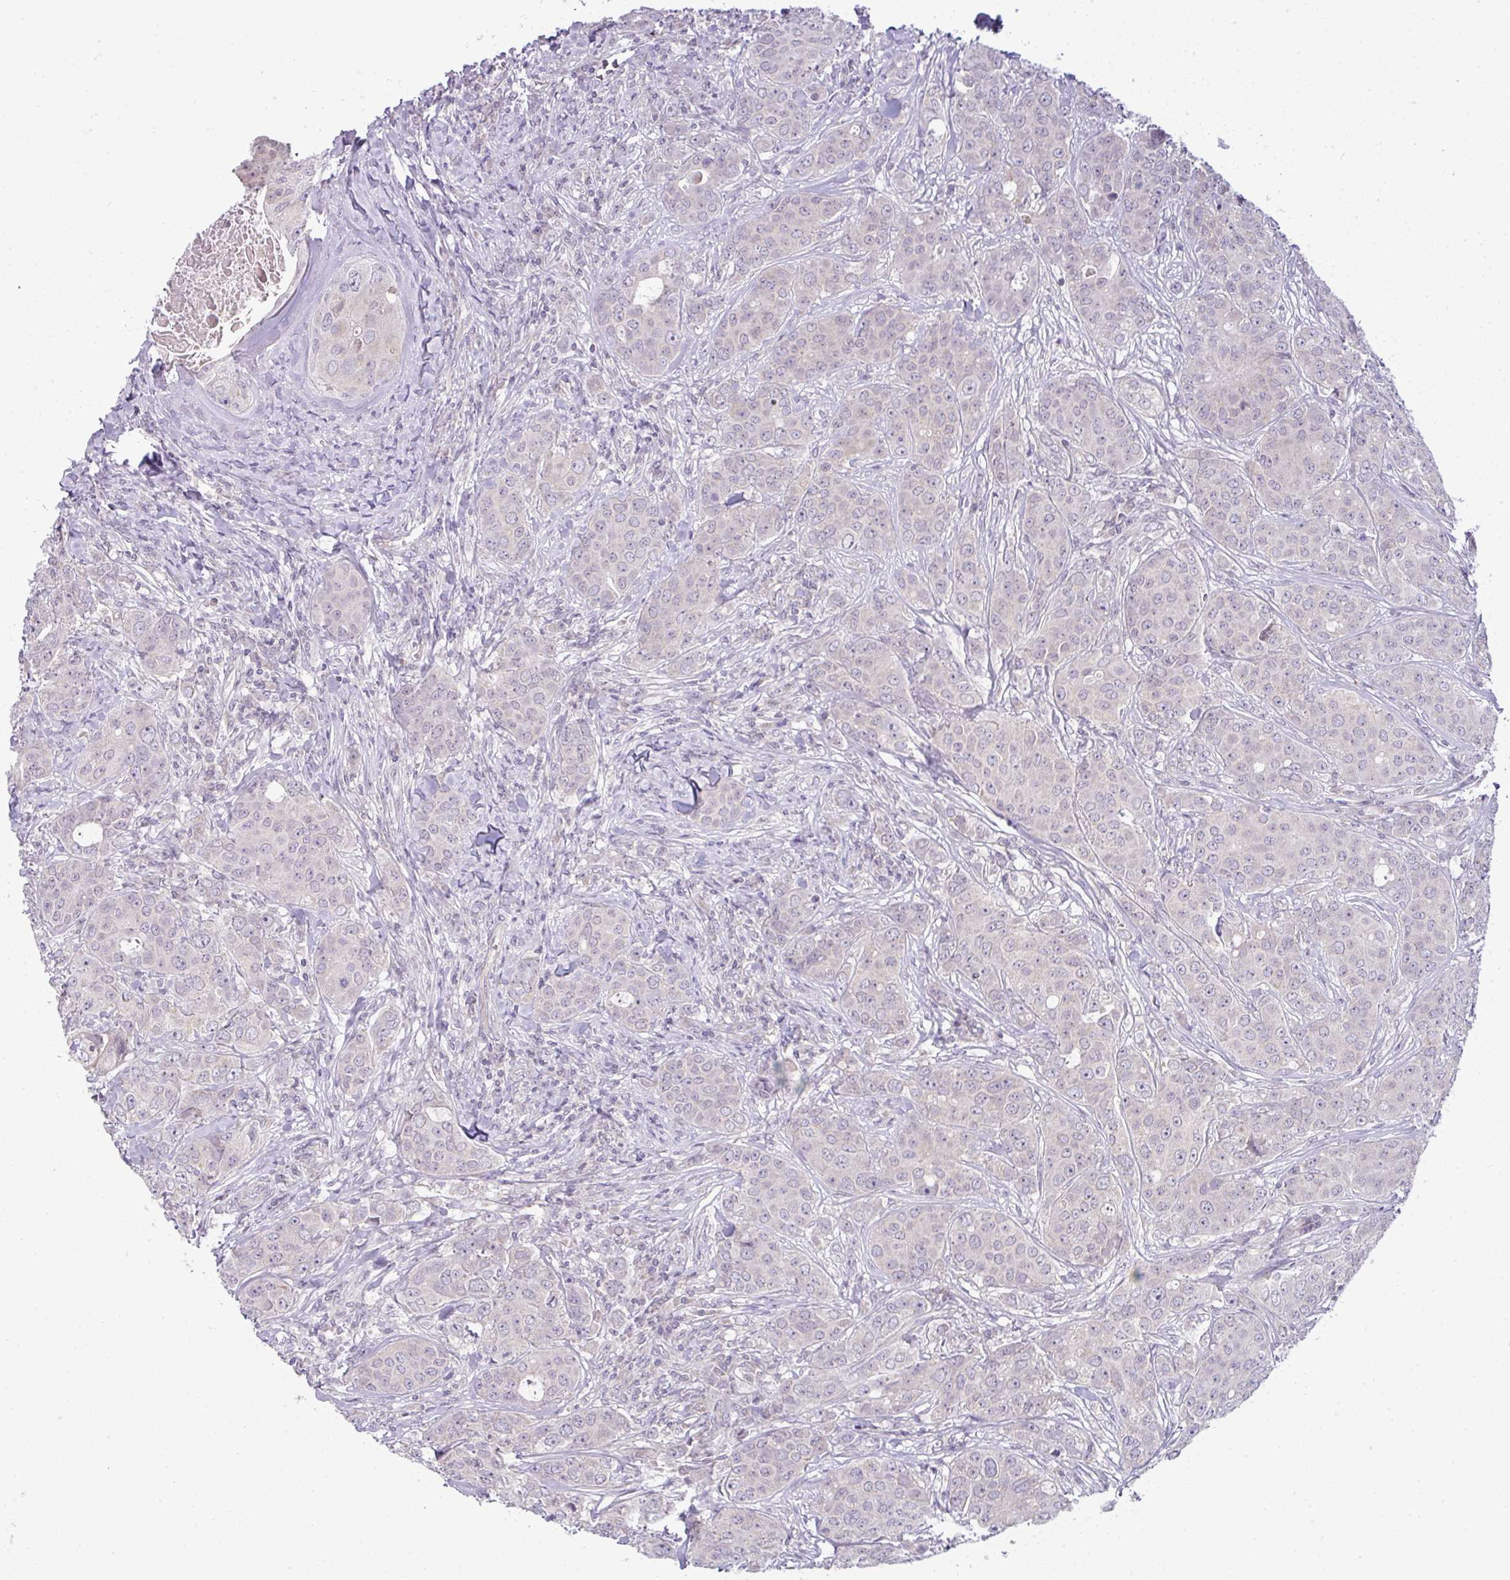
{"staining": {"intensity": "negative", "quantity": "none", "location": "none"}, "tissue": "breast cancer", "cell_type": "Tumor cells", "image_type": "cancer", "snomed": [{"axis": "morphology", "description": "Duct carcinoma"}, {"axis": "topography", "description": "Breast"}], "caption": "IHC of breast cancer (infiltrating ductal carcinoma) reveals no staining in tumor cells.", "gene": "HBEGF", "patient": {"sex": "female", "age": 43}}